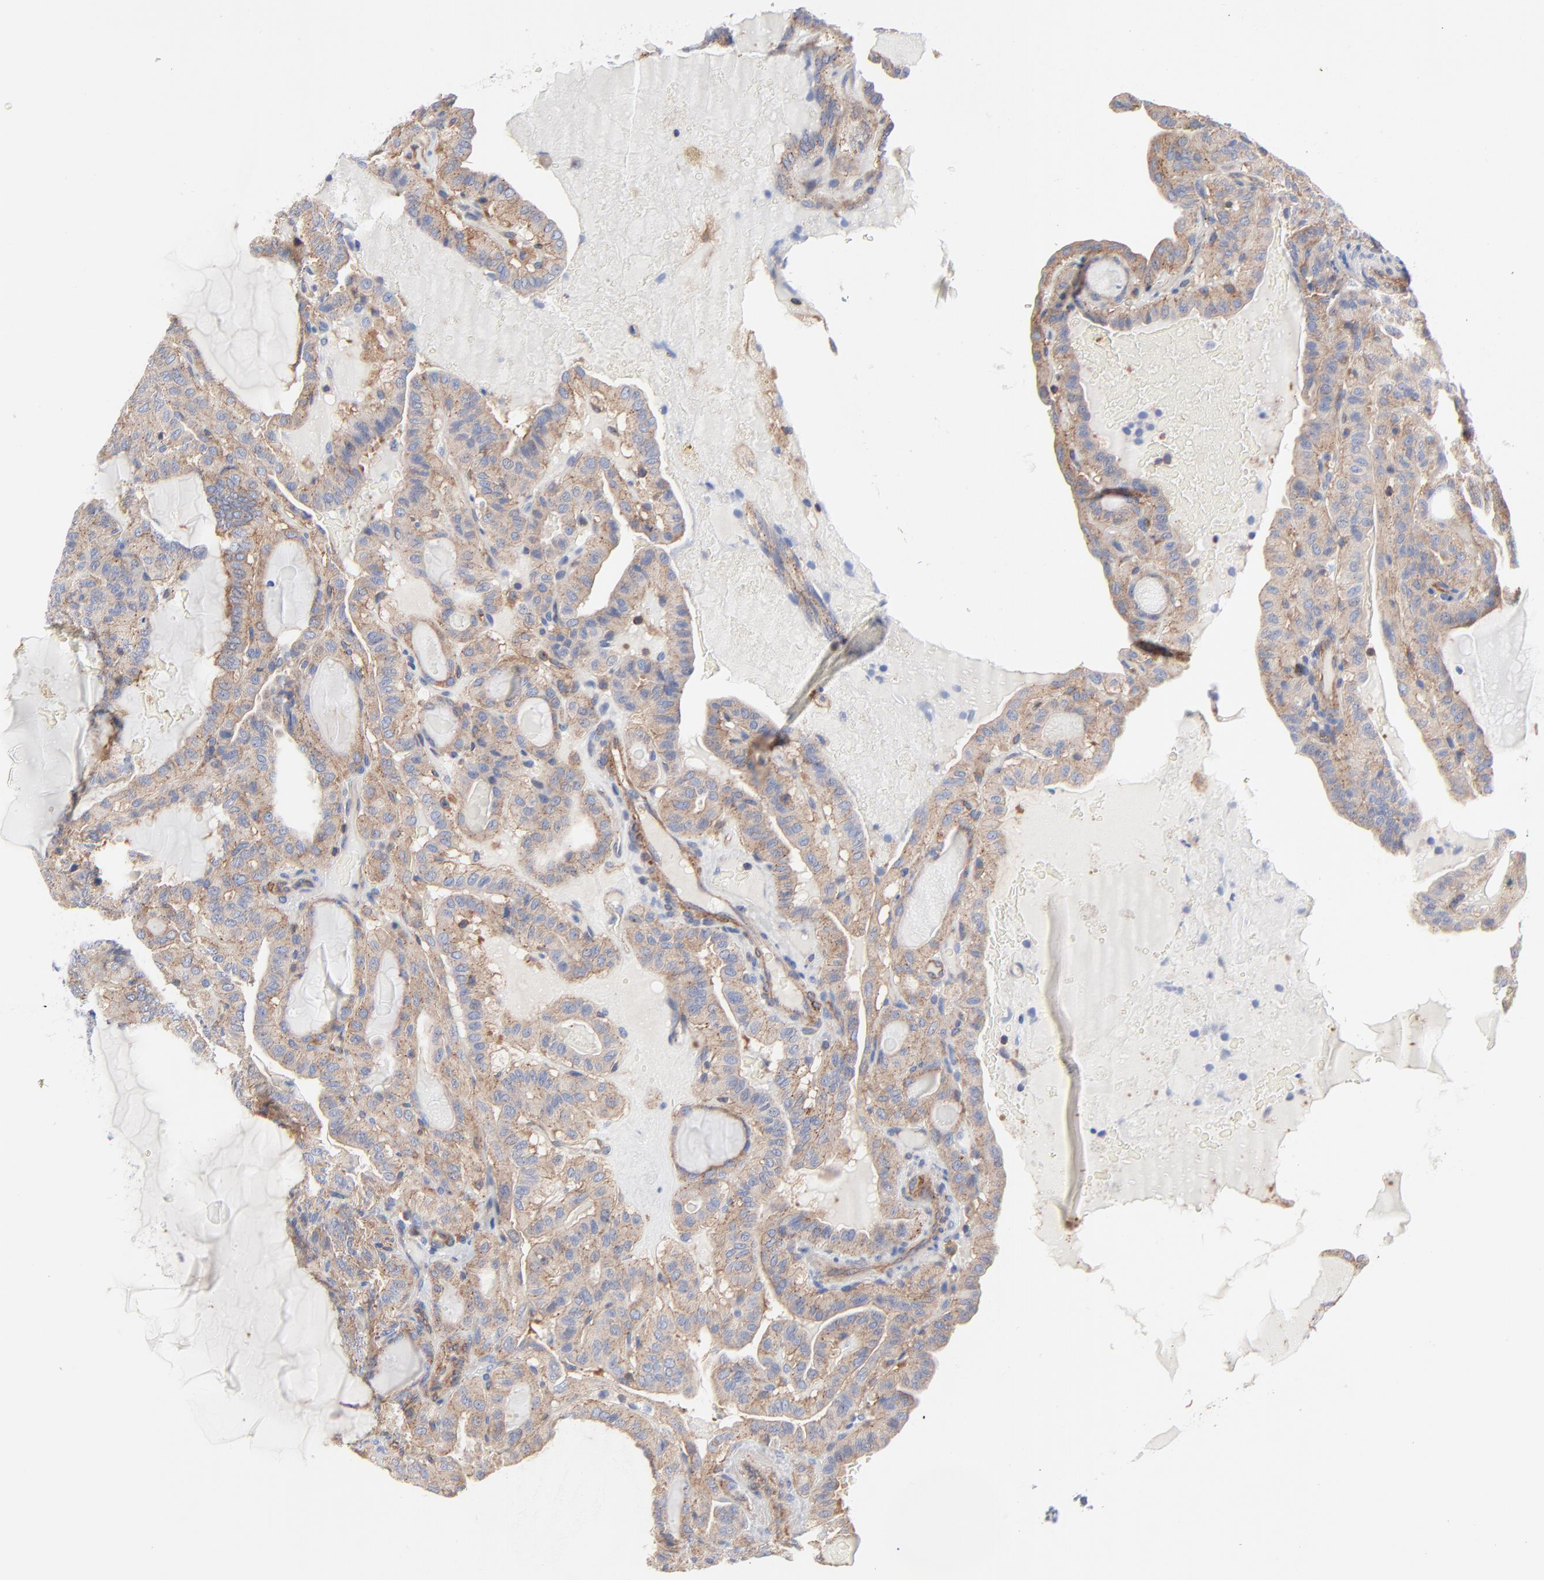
{"staining": {"intensity": "moderate", "quantity": ">75%", "location": "cytoplasmic/membranous"}, "tissue": "thyroid cancer", "cell_type": "Tumor cells", "image_type": "cancer", "snomed": [{"axis": "morphology", "description": "Papillary adenocarcinoma, NOS"}, {"axis": "topography", "description": "Thyroid gland"}], "caption": "Immunohistochemistry (IHC) (DAB (3,3'-diaminobenzidine)) staining of thyroid cancer shows moderate cytoplasmic/membranous protein expression in about >75% of tumor cells.", "gene": "CD2AP", "patient": {"sex": "male", "age": 77}}